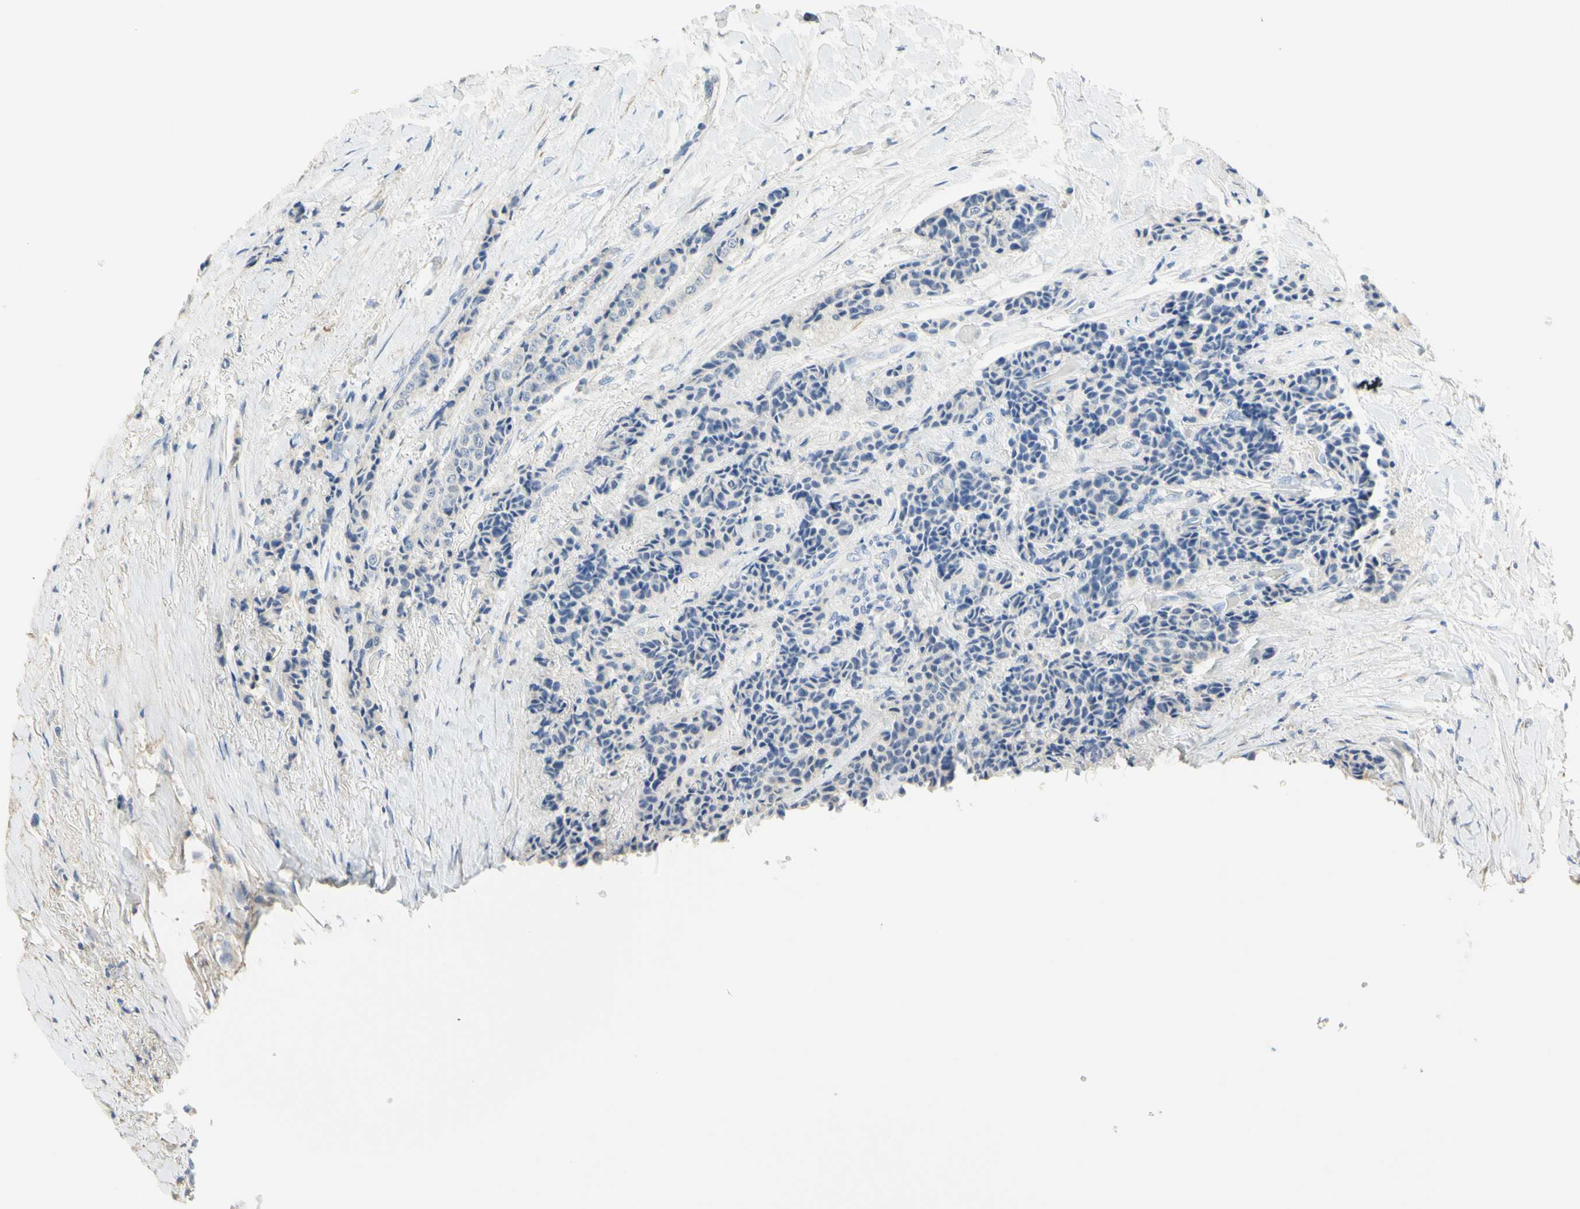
{"staining": {"intensity": "negative", "quantity": "none", "location": "none"}, "tissue": "carcinoid", "cell_type": "Tumor cells", "image_type": "cancer", "snomed": [{"axis": "morphology", "description": "Carcinoid, malignant, NOS"}, {"axis": "topography", "description": "Colon"}], "caption": "Image shows no protein positivity in tumor cells of carcinoid (malignant) tissue. (DAB IHC visualized using brightfield microscopy, high magnification).", "gene": "NECTIN4", "patient": {"sex": "female", "age": 61}}